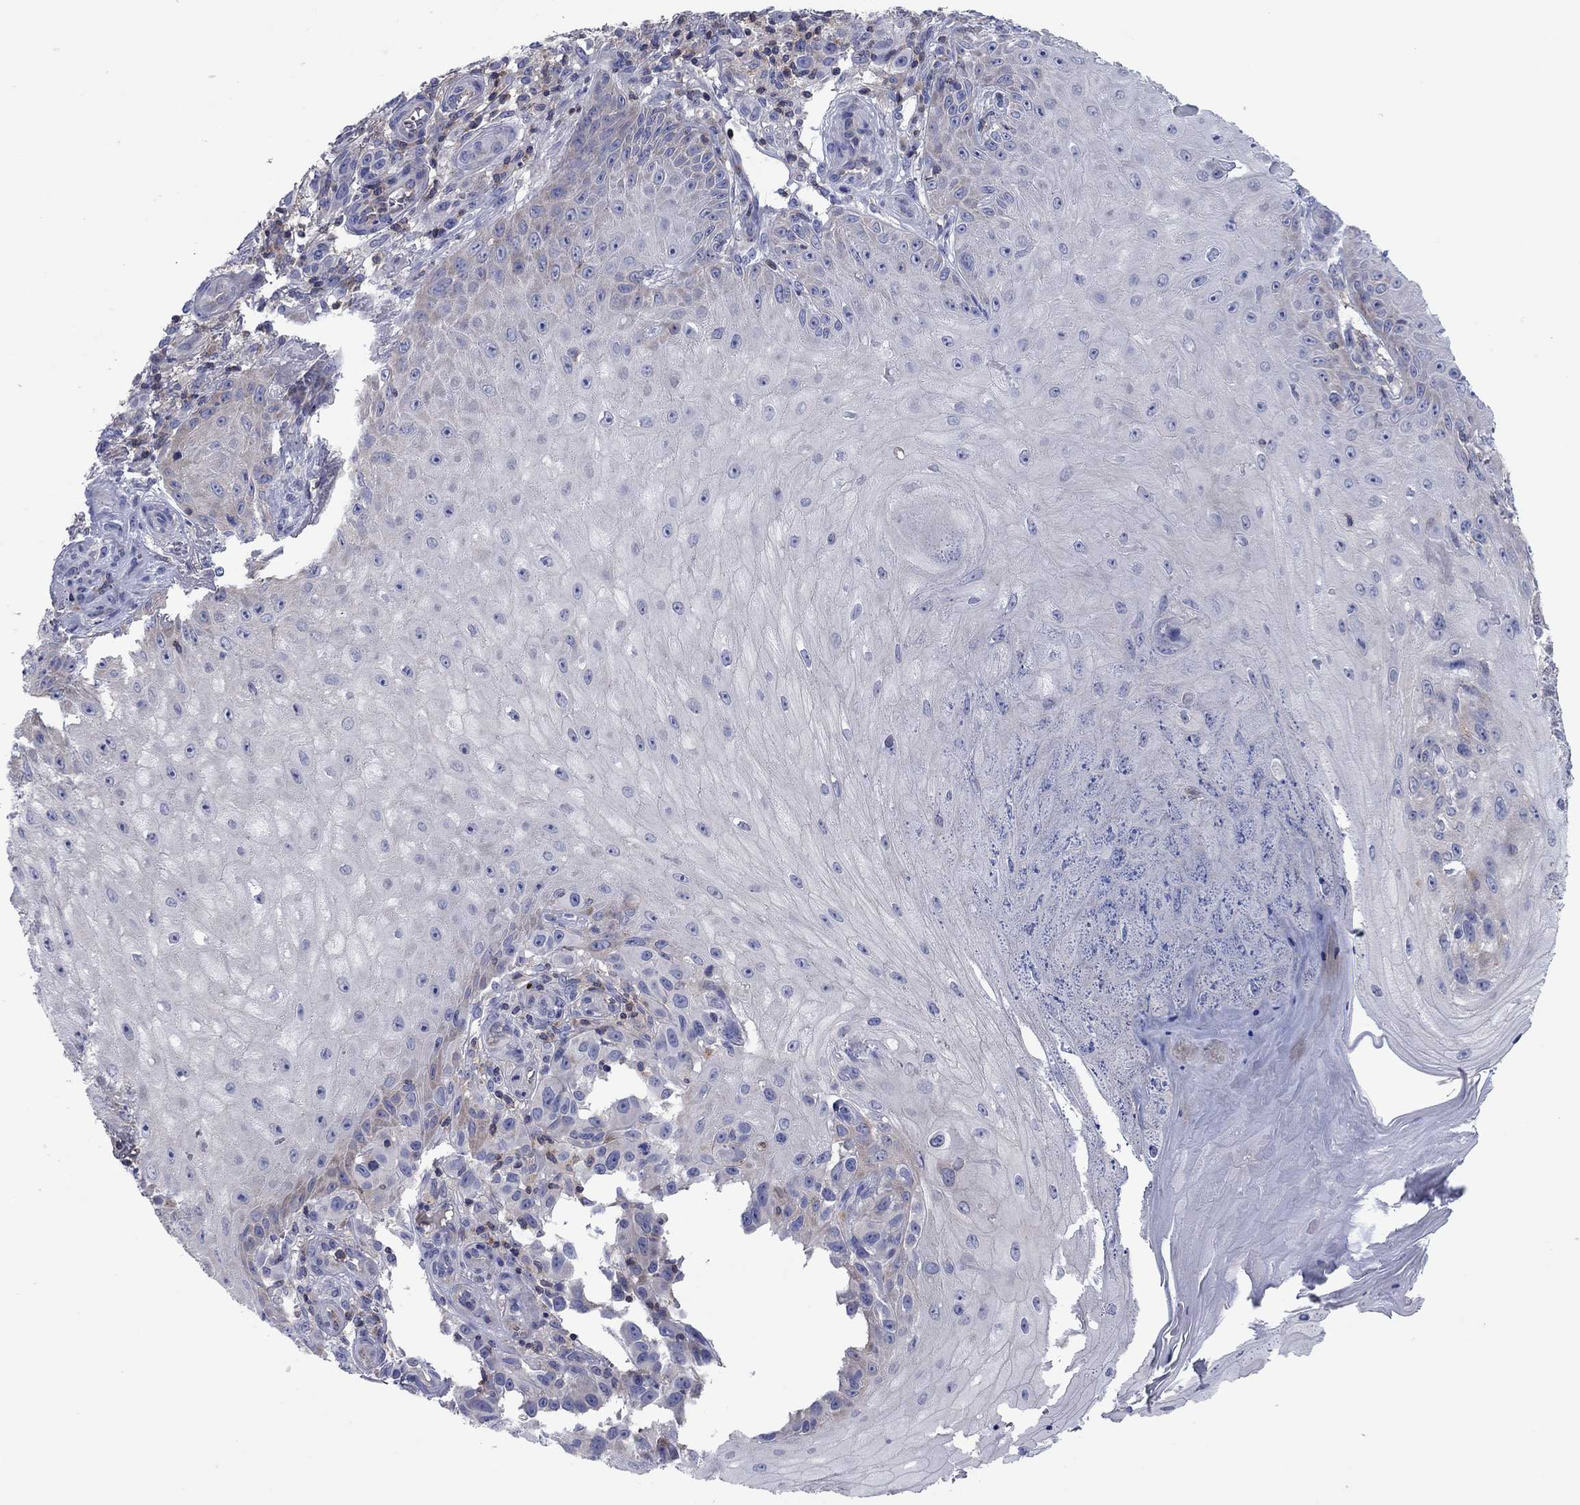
{"staining": {"intensity": "negative", "quantity": "none", "location": "none"}, "tissue": "melanoma", "cell_type": "Tumor cells", "image_type": "cancer", "snomed": [{"axis": "morphology", "description": "Malignant melanoma, NOS"}, {"axis": "topography", "description": "Skin"}], "caption": "Immunohistochemistry (IHC) of human melanoma shows no positivity in tumor cells.", "gene": "PVR", "patient": {"sex": "female", "age": 53}}